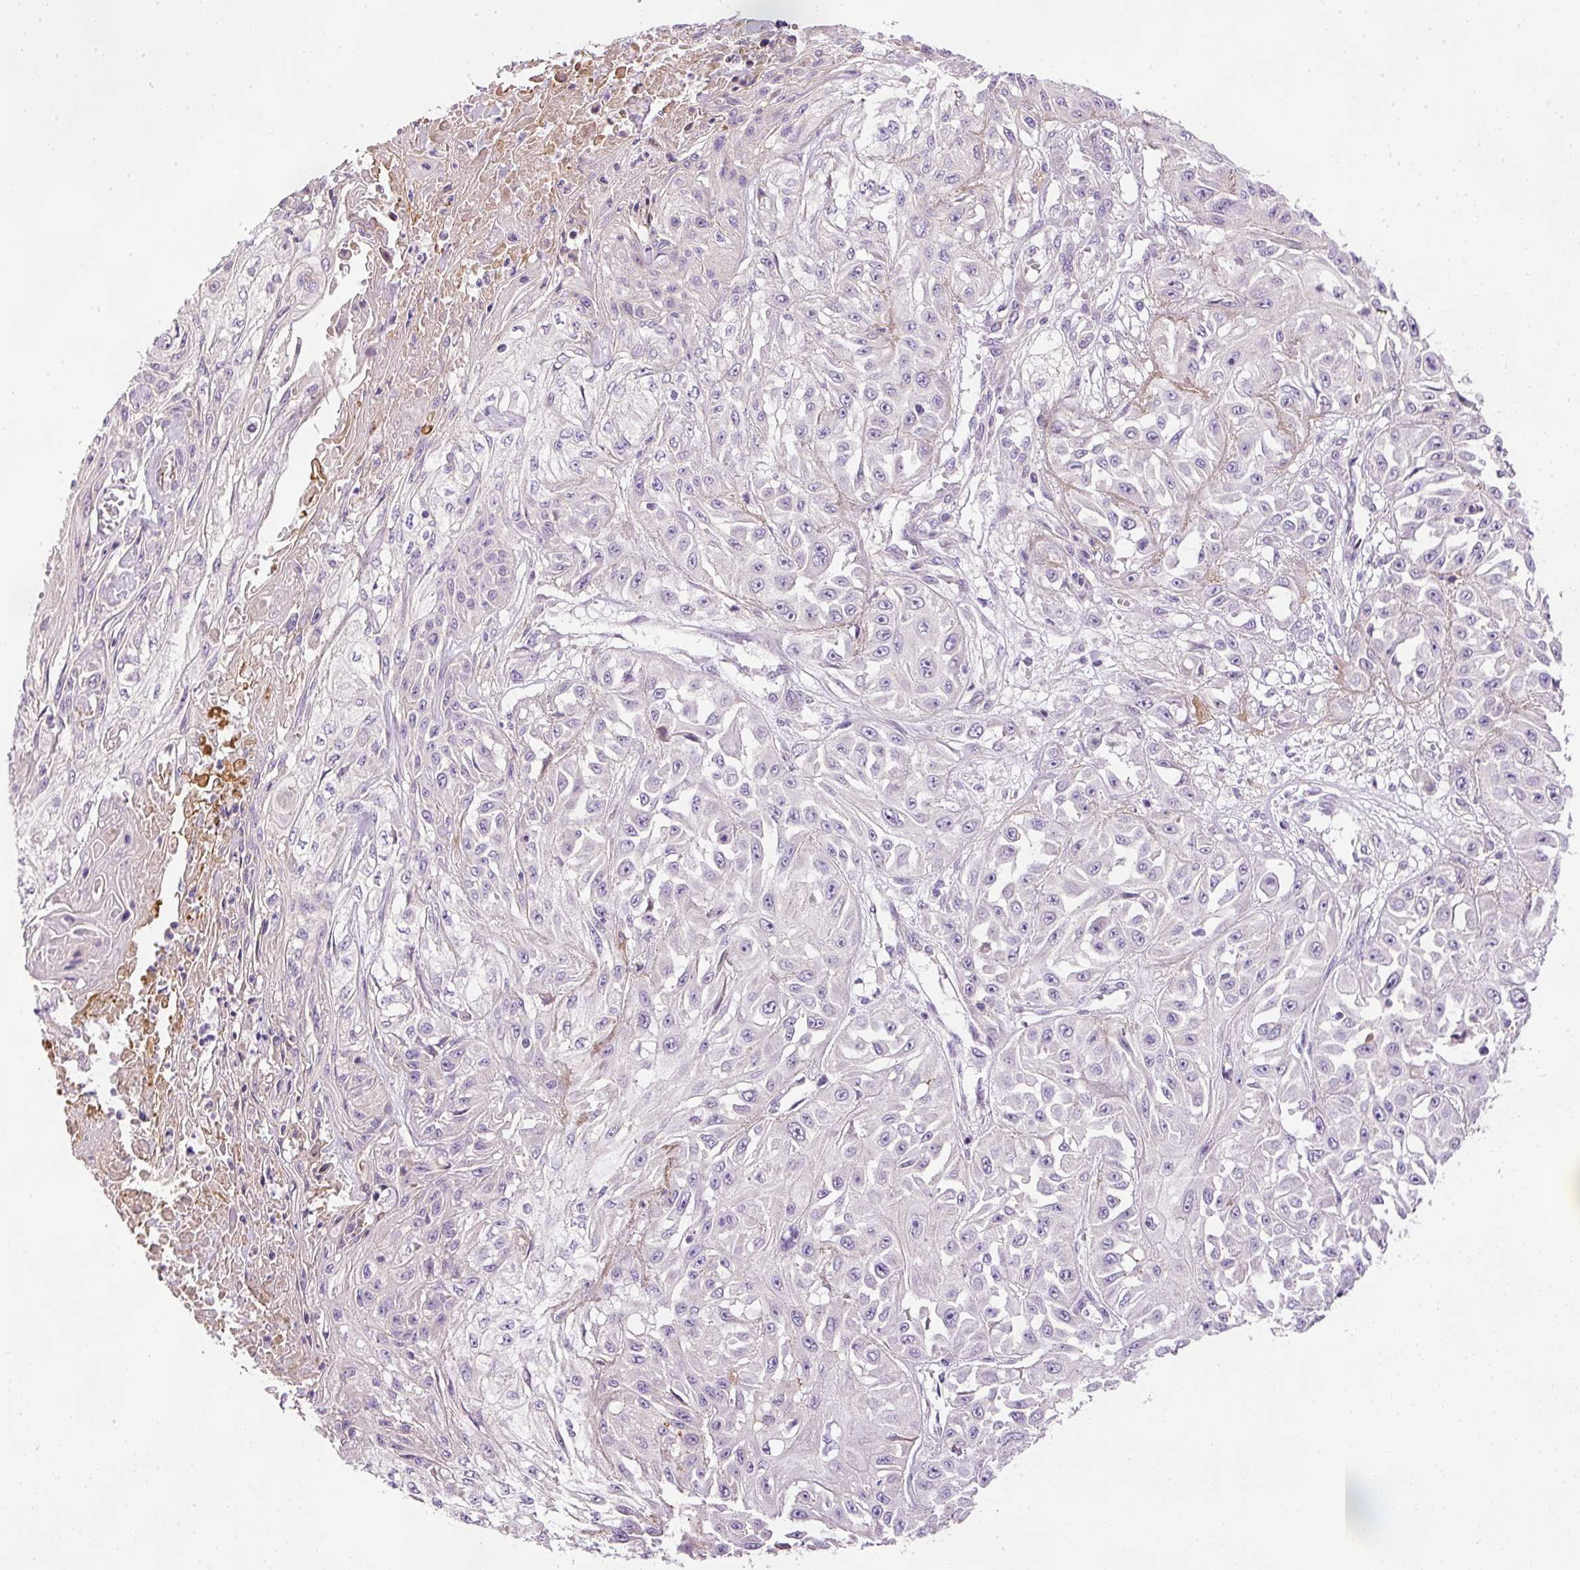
{"staining": {"intensity": "negative", "quantity": "none", "location": "none"}, "tissue": "skin cancer", "cell_type": "Tumor cells", "image_type": "cancer", "snomed": [{"axis": "morphology", "description": "Squamous cell carcinoma, NOS"}, {"axis": "morphology", "description": "Squamous cell carcinoma, metastatic, NOS"}, {"axis": "topography", "description": "Skin"}, {"axis": "topography", "description": "Lymph node"}], "caption": "Tumor cells are negative for brown protein staining in metastatic squamous cell carcinoma (skin). The staining is performed using DAB brown chromogen with nuclei counter-stained in using hematoxylin.", "gene": "KPNA5", "patient": {"sex": "male", "age": 75}}